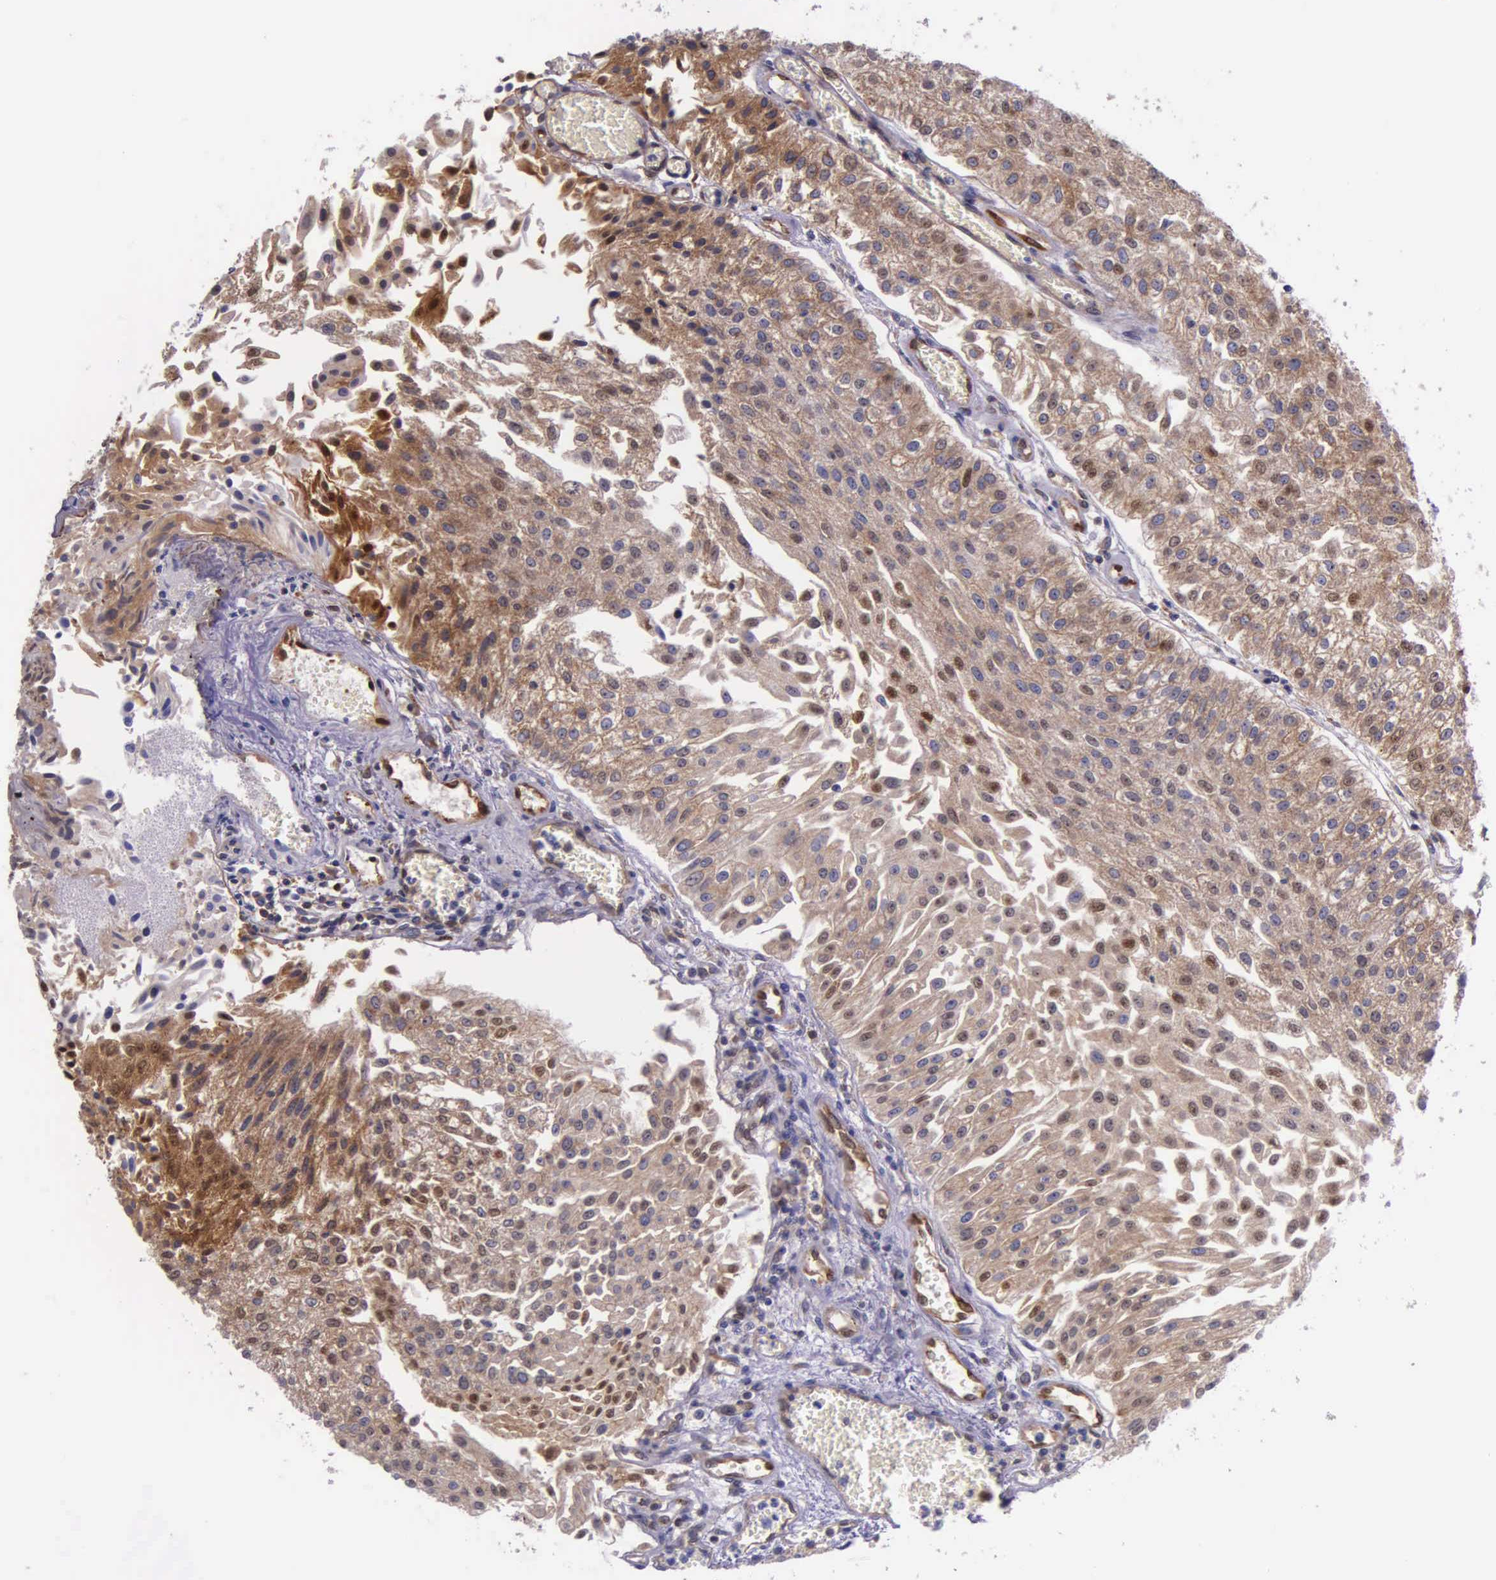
{"staining": {"intensity": "moderate", "quantity": ">75%", "location": "cytoplasmic/membranous,nuclear"}, "tissue": "urothelial cancer", "cell_type": "Tumor cells", "image_type": "cancer", "snomed": [{"axis": "morphology", "description": "Urothelial carcinoma, Low grade"}, {"axis": "topography", "description": "Urinary bladder"}], "caption": "Immunohistochemical staining of human urothelial cancer shows moderate cytoplasmic/membranous and nuclear protein expression in about >75% of tumor cells. The staining is performed using DAB (3,3'-diaminobenzidine) brown chromogen to label protein expression. The nuclei are counter-stained blue using hematoxylin.", "gene": "GMPR2", "patient": {"sex": "male", "age": 86}}